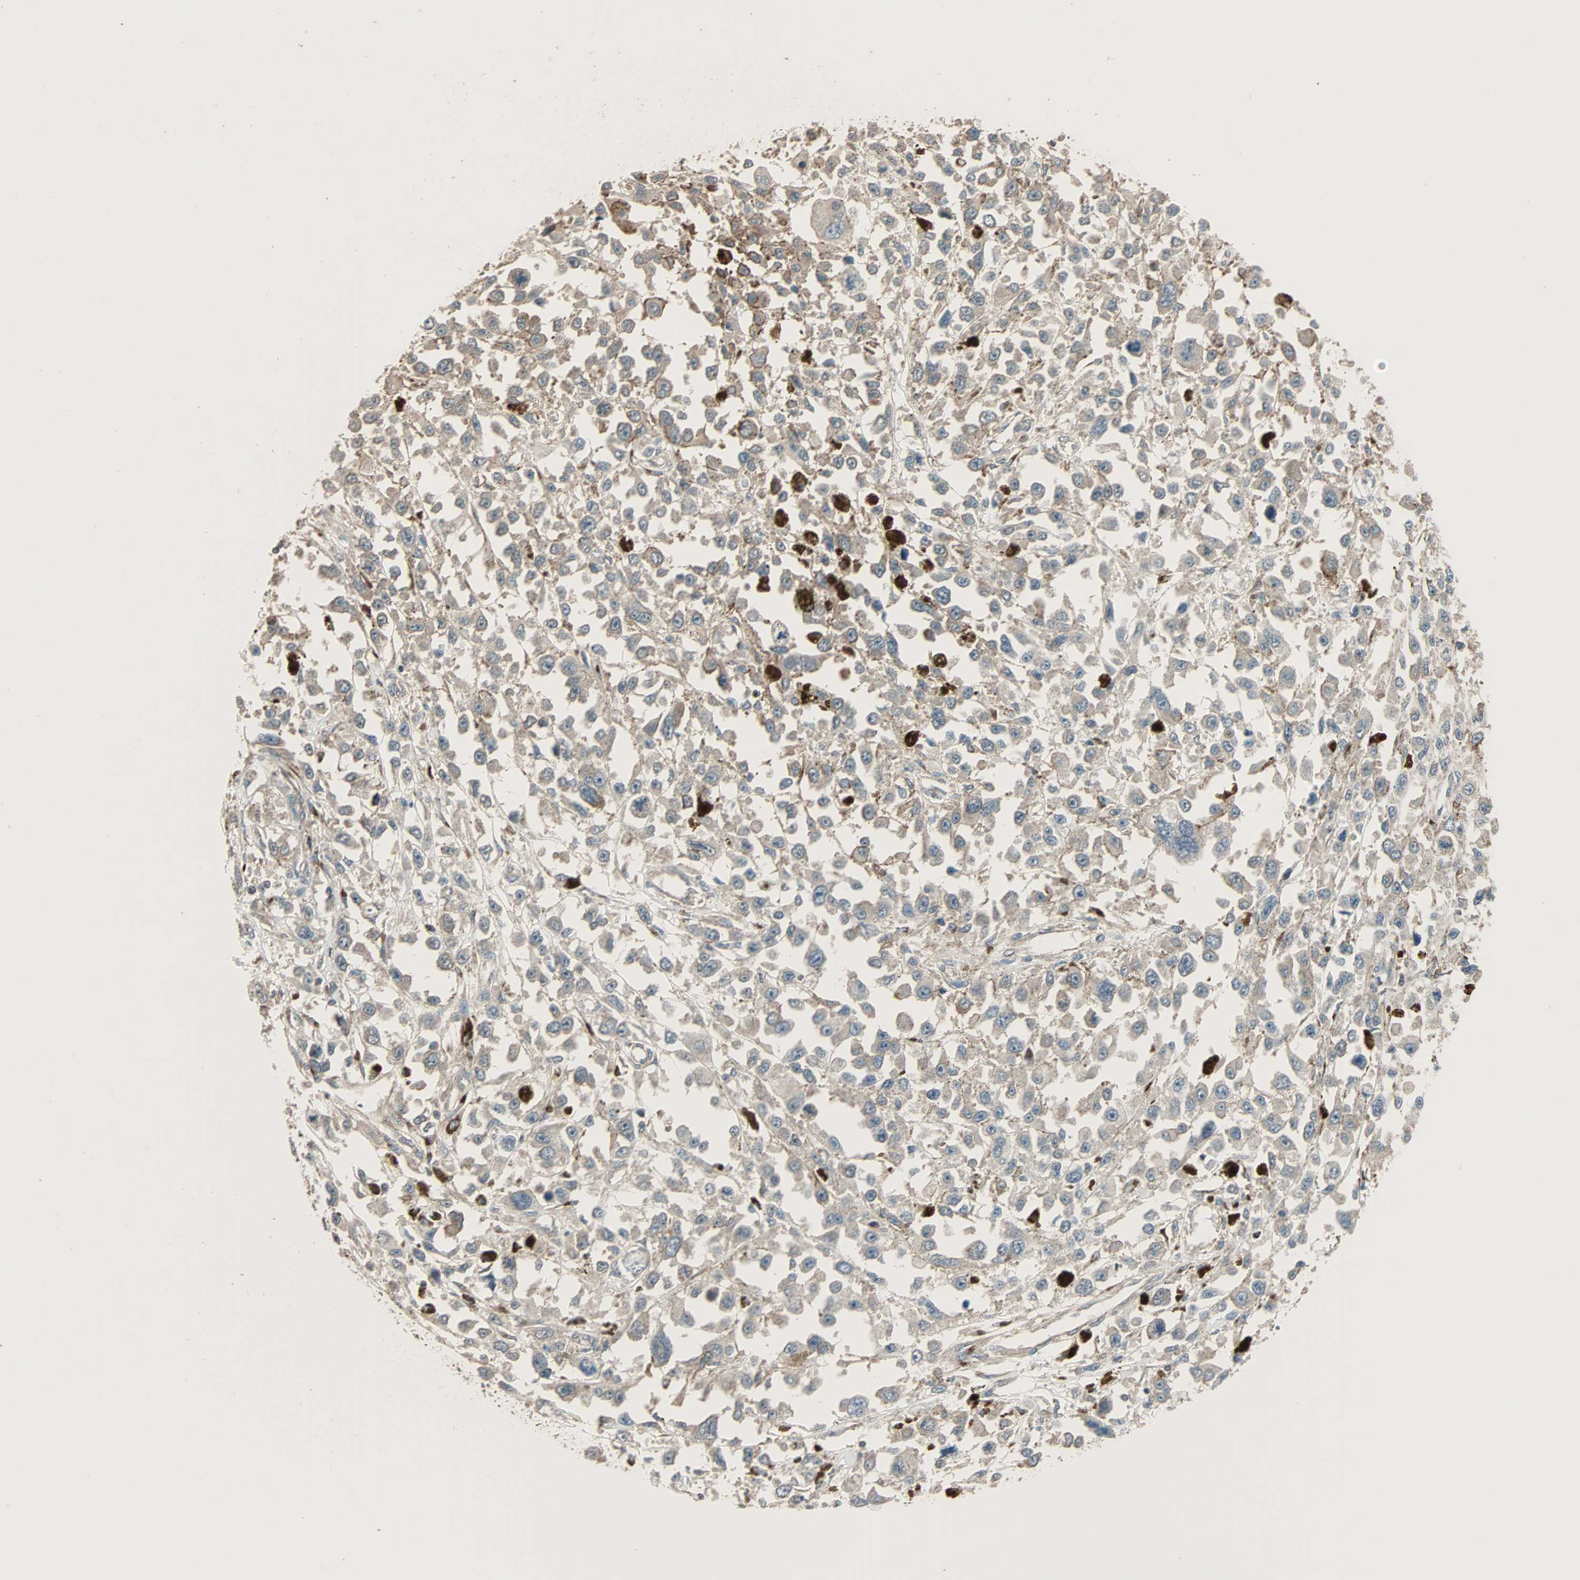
{"staining": {"intensity": "weak", "quantity": "25%-75%", "location": "cytoplasmic/membranous"}, "tissue": "melanoma", "cell_type": "Tumor cells", "image_type": "cancer", "snomed": [{"axis": "morphology", "description": "Malignant melanoma, Metastatic site"}, {"axis": "topography", "description": "Lymph node"}], "caption": "Tumor cells display low levels of weak cytoplasmic/membranous expression in about 25%-75% of cells in melanoma.", "gene": "MAP3K21", "patient": {"sex": "male", "age": 59}}